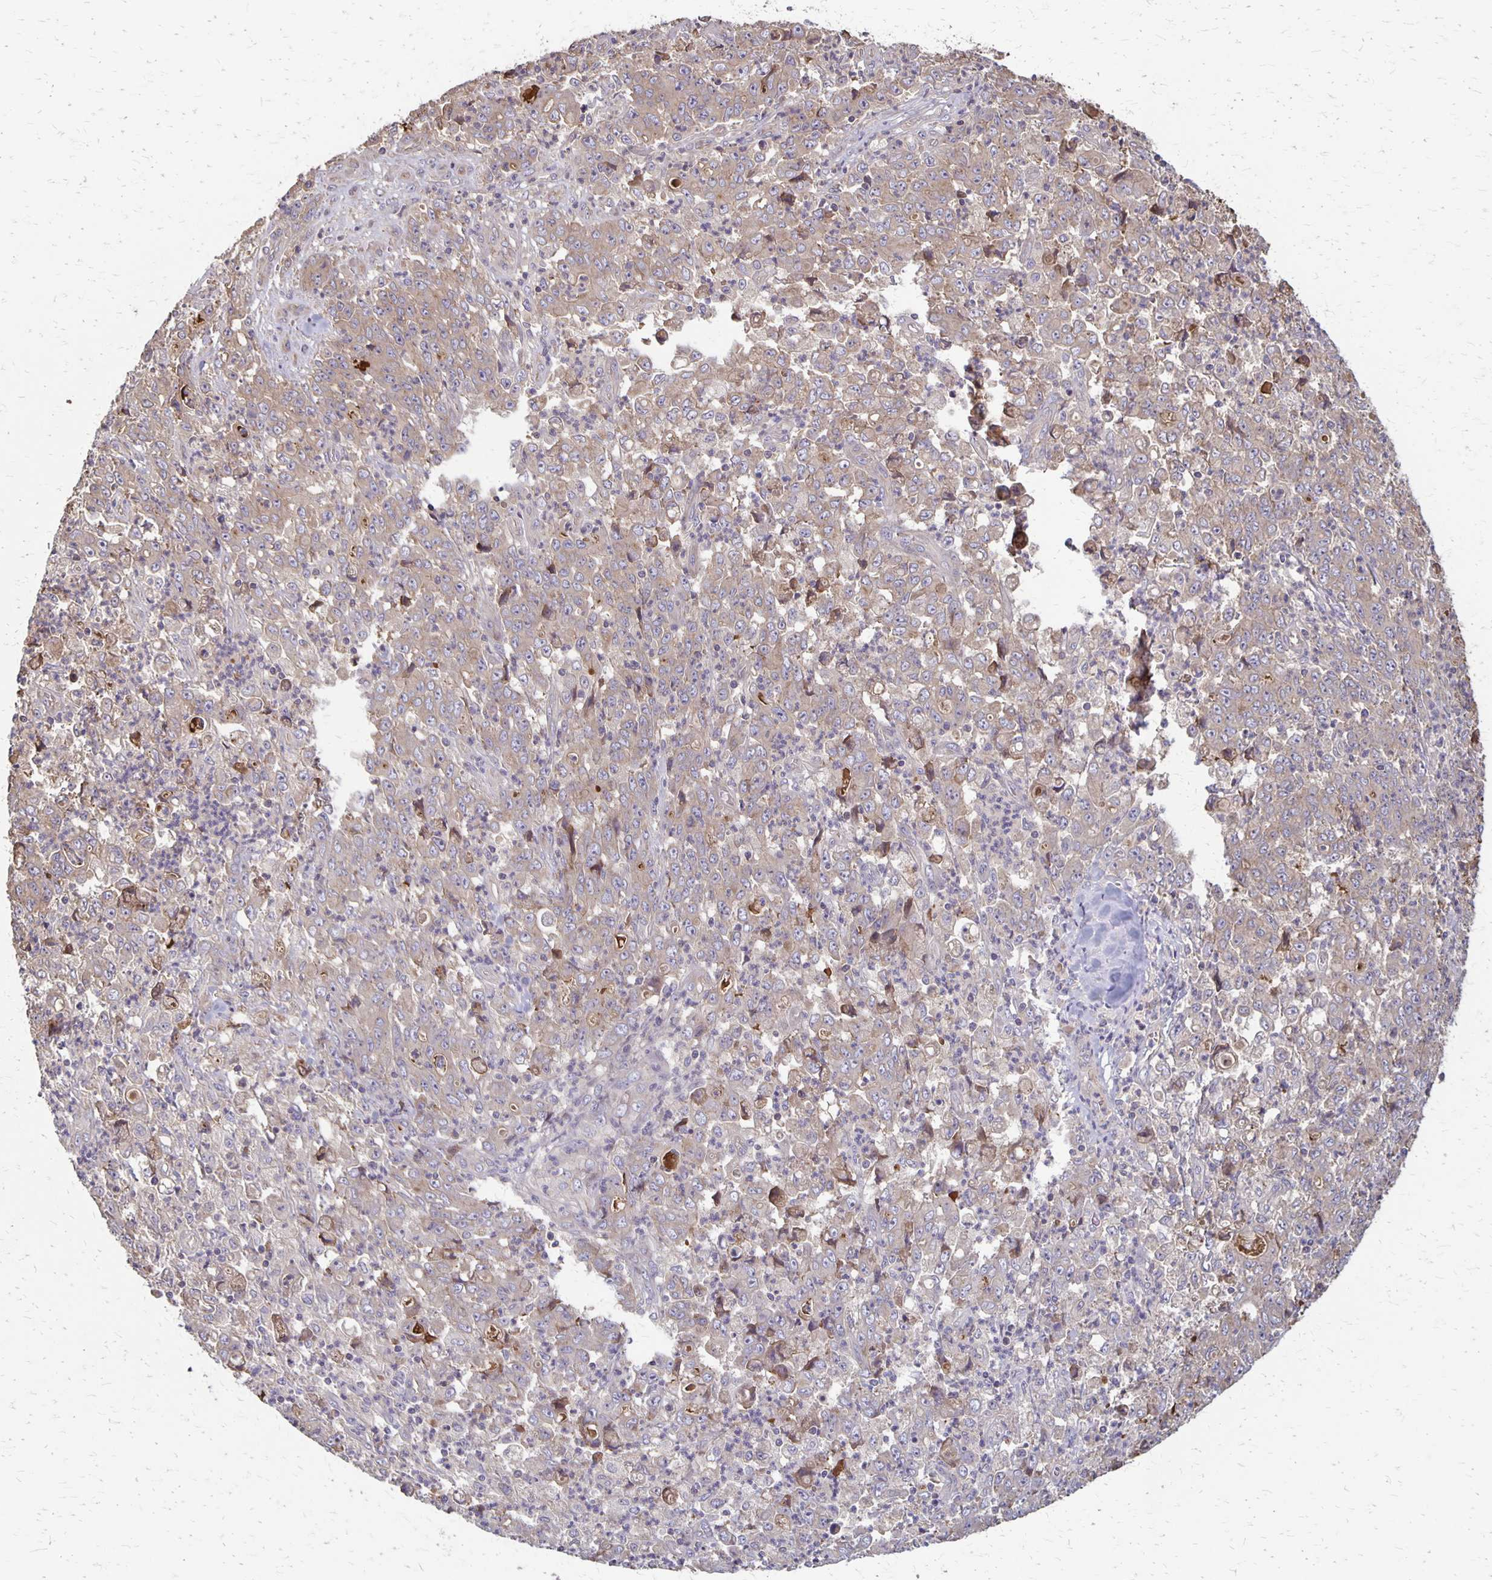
{"staining": {"intensity": "weak", "quantity": "<25%", "location": "cytoplasmic/membranous"}, "tissue": "stomach cancer", "cell_type": "Tumor cells", "image_type": "cancer", "snomed": [{"axis": "morphology", "description": "Adenocarcinoma, NOS"}, {"axis": "topography", "description": "Stomach, lower"}], "caption": "Immunohistochemistry of human stomach cancer (adenocarcinoma) exhibits no expression in tumor cells.", "gene": "PROM2", "patient": {"sex": "female", "age": 71}}